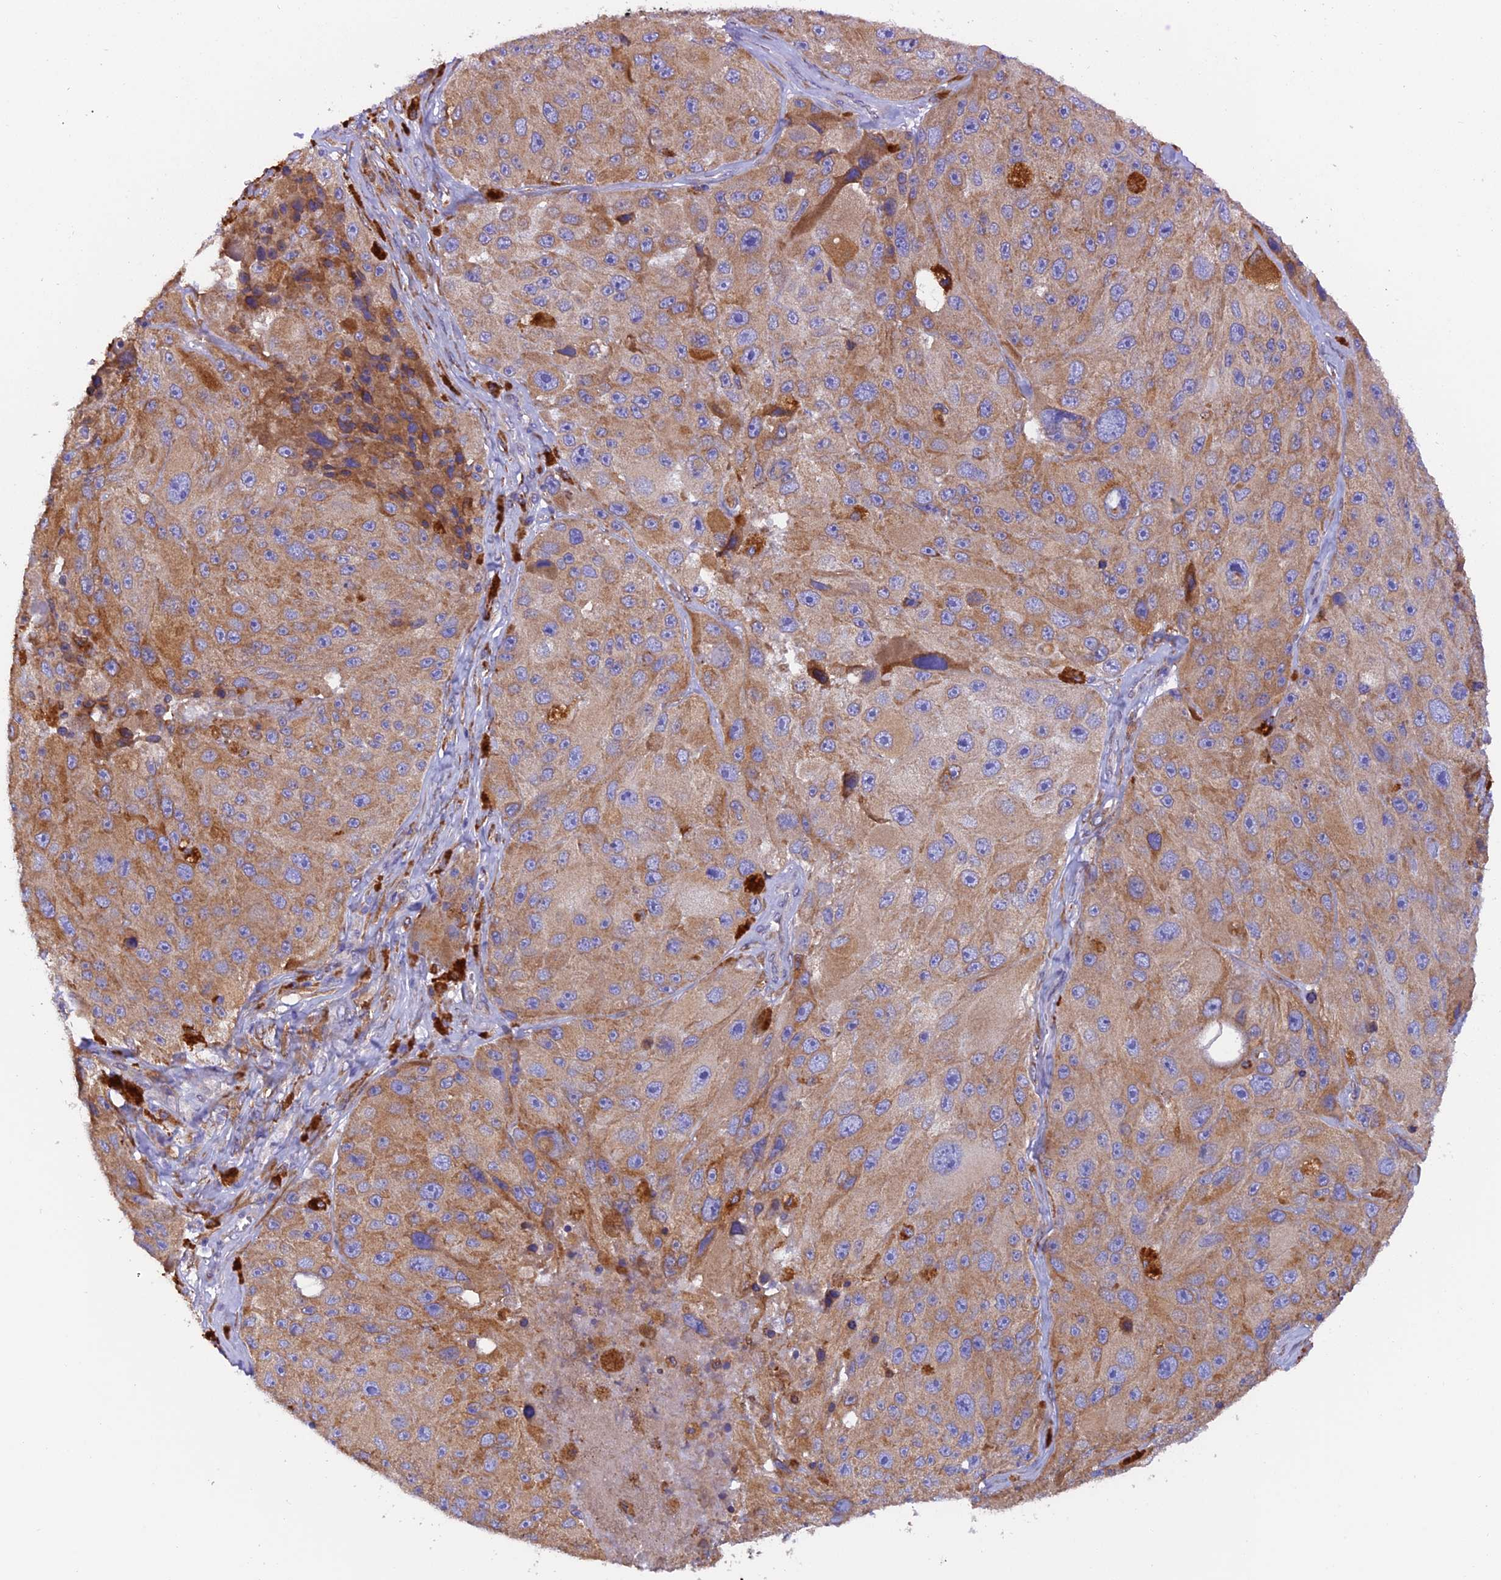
{"staining": {"intensity": "moderate", "quantity": ">75%", "location": "cytoplasmic/membranous"}, "tissue": "melanoma", "cell_type": "Tumor cells", "image_type": "cancer", "snomed": [{"axis": "morphology", "description": "Malignant melanoma, Metastatic site"}, {"axis": "topography", "description": "Lymph node"}], "caption": "A photomicrograph of human malignant melanoma (metastatic site) stained for a protein demonstrates moderate cytoplasmic/membranous brown staining in tumor cells.", "gene": "VKORC1", "patient": {"sex": "male", "age": 62}}